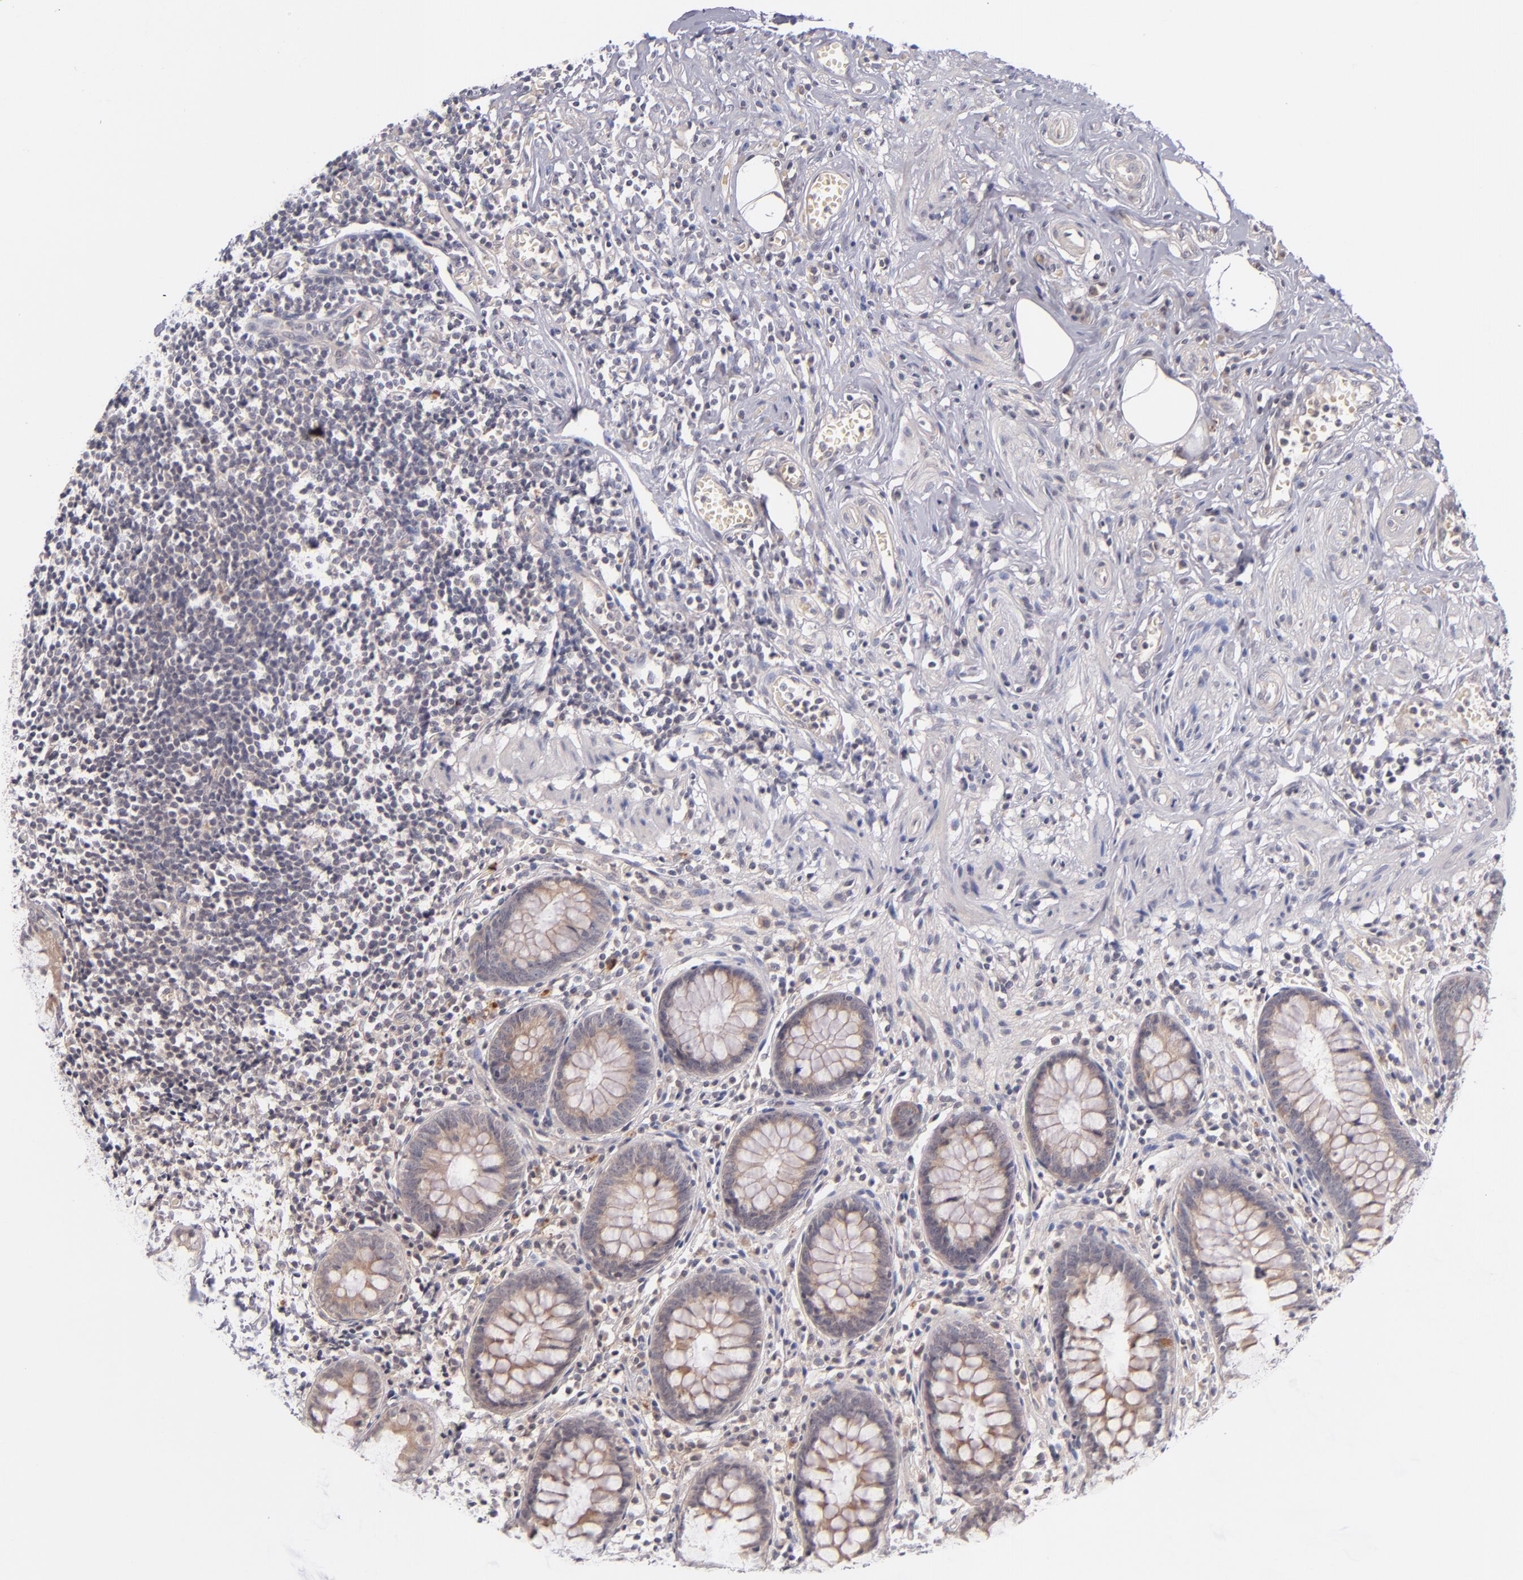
{"staining": {"intensity": "moderate", "quantity": "25%-75%", "location": "cytoplasmic/membranous"}, "tissue": "appendix", "cell_type": "Glandular cells", "image_type": "normal", "snomed": [{"axis": "morphology", "description": "Normal tissue, NOS"}, {"axis": "topography", "description": "Appendix"}], "caption": "IHC image of normal human appendix stained for a protein (brown), which shows medium levels of moderate cytoplasmic/membranous staining in about 25%-75% of glandular cells.", "gene": "TSC2", "patient": {"sex": "male", "age": 38}}